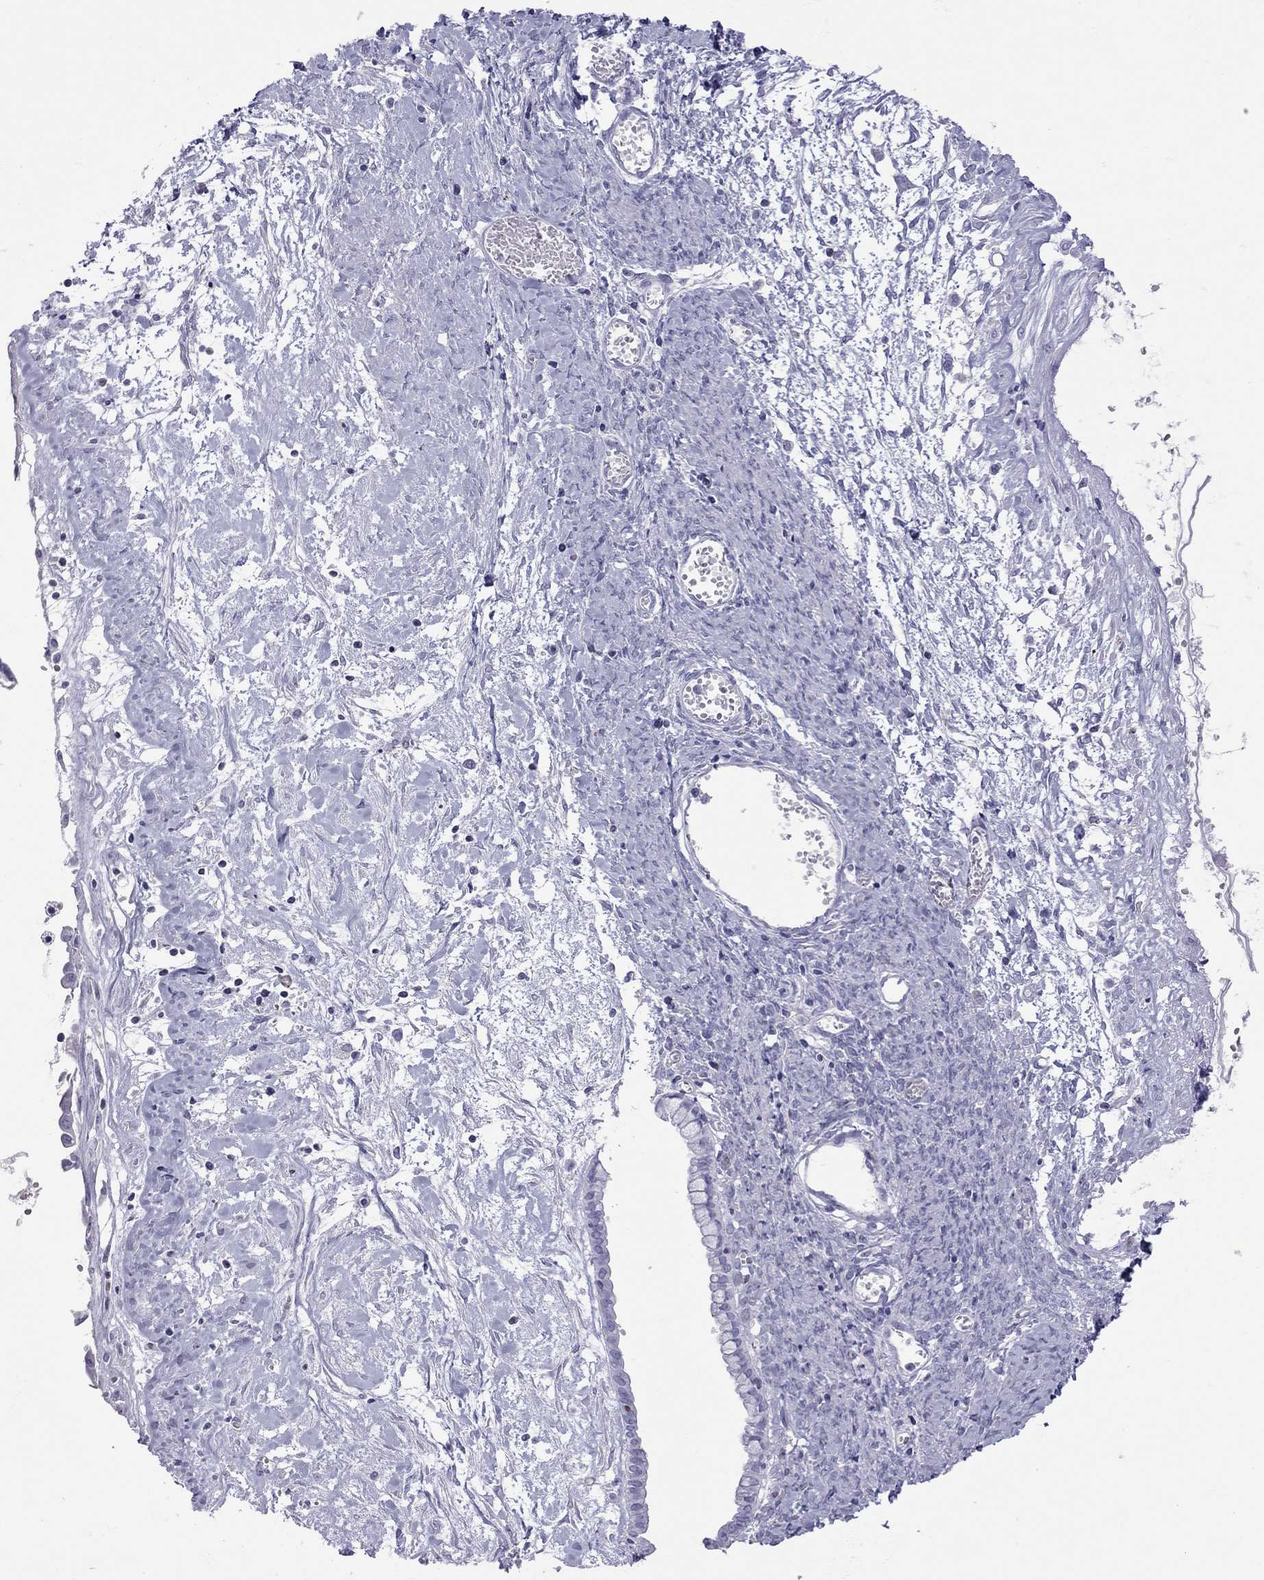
{"staining": {"intensity": "negative", "quantity": "none", "location": "none"}, "tissue": "ovarian cancer", "cell_type": "Tumor cells", "image_type": "cancer", "snomed": [{"axis": "morphology", "description": "Cystadenocarcinoma, mucinous, NOS"}, {"axis": "topography", "description": "Ovary"}], "caption": "An immunohistochemistry (IHC) photomicrograph of ovarian cancer is shown. There is no staining in tumor cells of ovarian cancer.", "gene": "STAG3", "patient": {"sex": "female", "age": 67}}